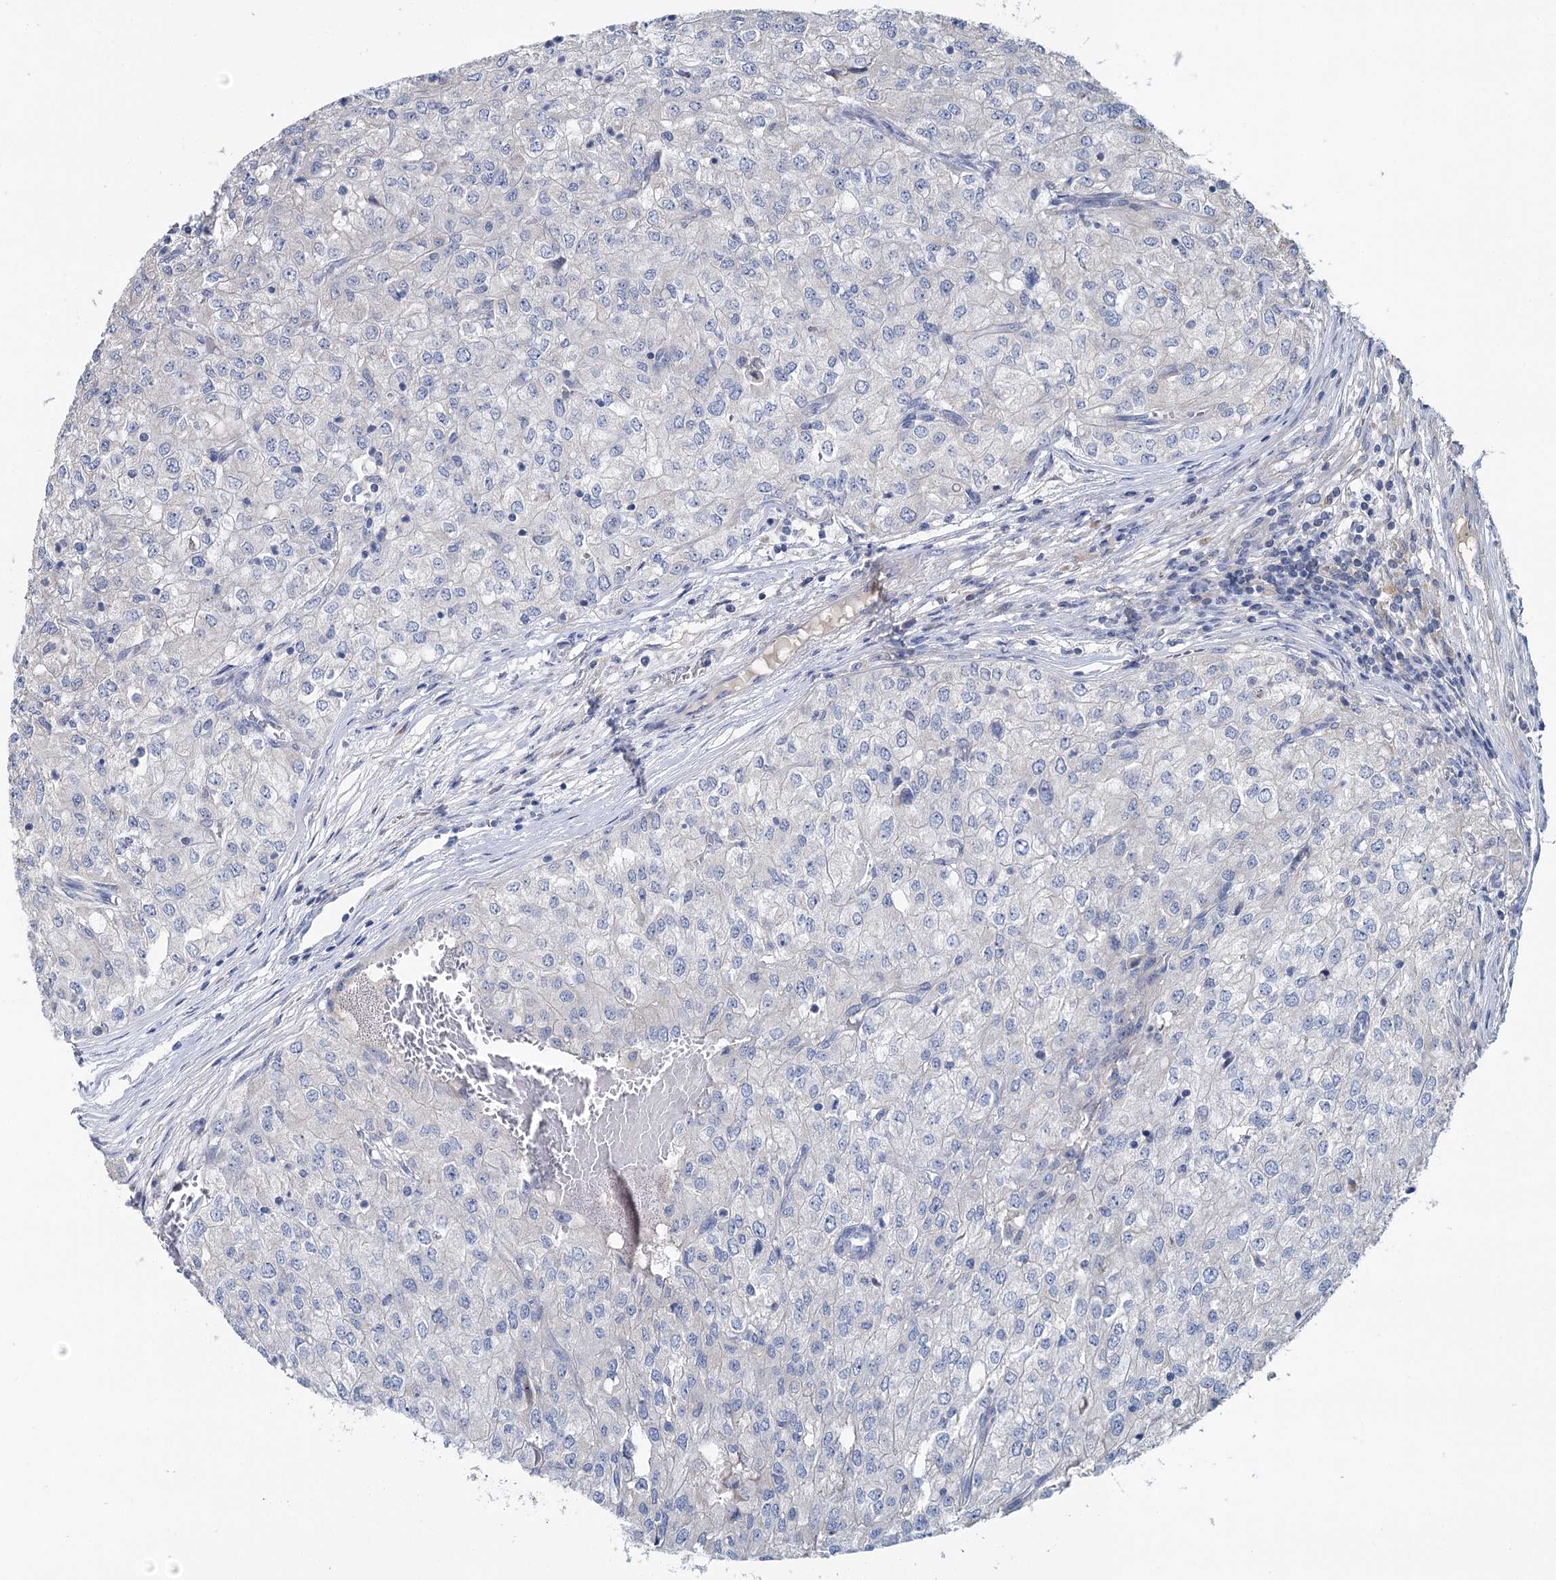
{"staining": {"intensity": "negative", "quantity": "none", "location": "none"}, "tissue": "renal cancer", "cell_type": "Tumor cells", "image_type": "cancer", "snomed": [{"axis": "morphology", "description": "Adenocarcinoma, NOS"}, {"axis": "topography", "description": "Kidney"}], "caption": "Immunohistochemical staining of renal adenocarcinoma demonstrates no significant expression in tumor cells. (Stains: DAB (3,3'-diaminobenzidine) IHC with hematoxylin counter stain, Microscopy: brightfield microscopy at high magnification).", "gene": "ANKRD16", "patient": {"sex": "female", "age": 54}}